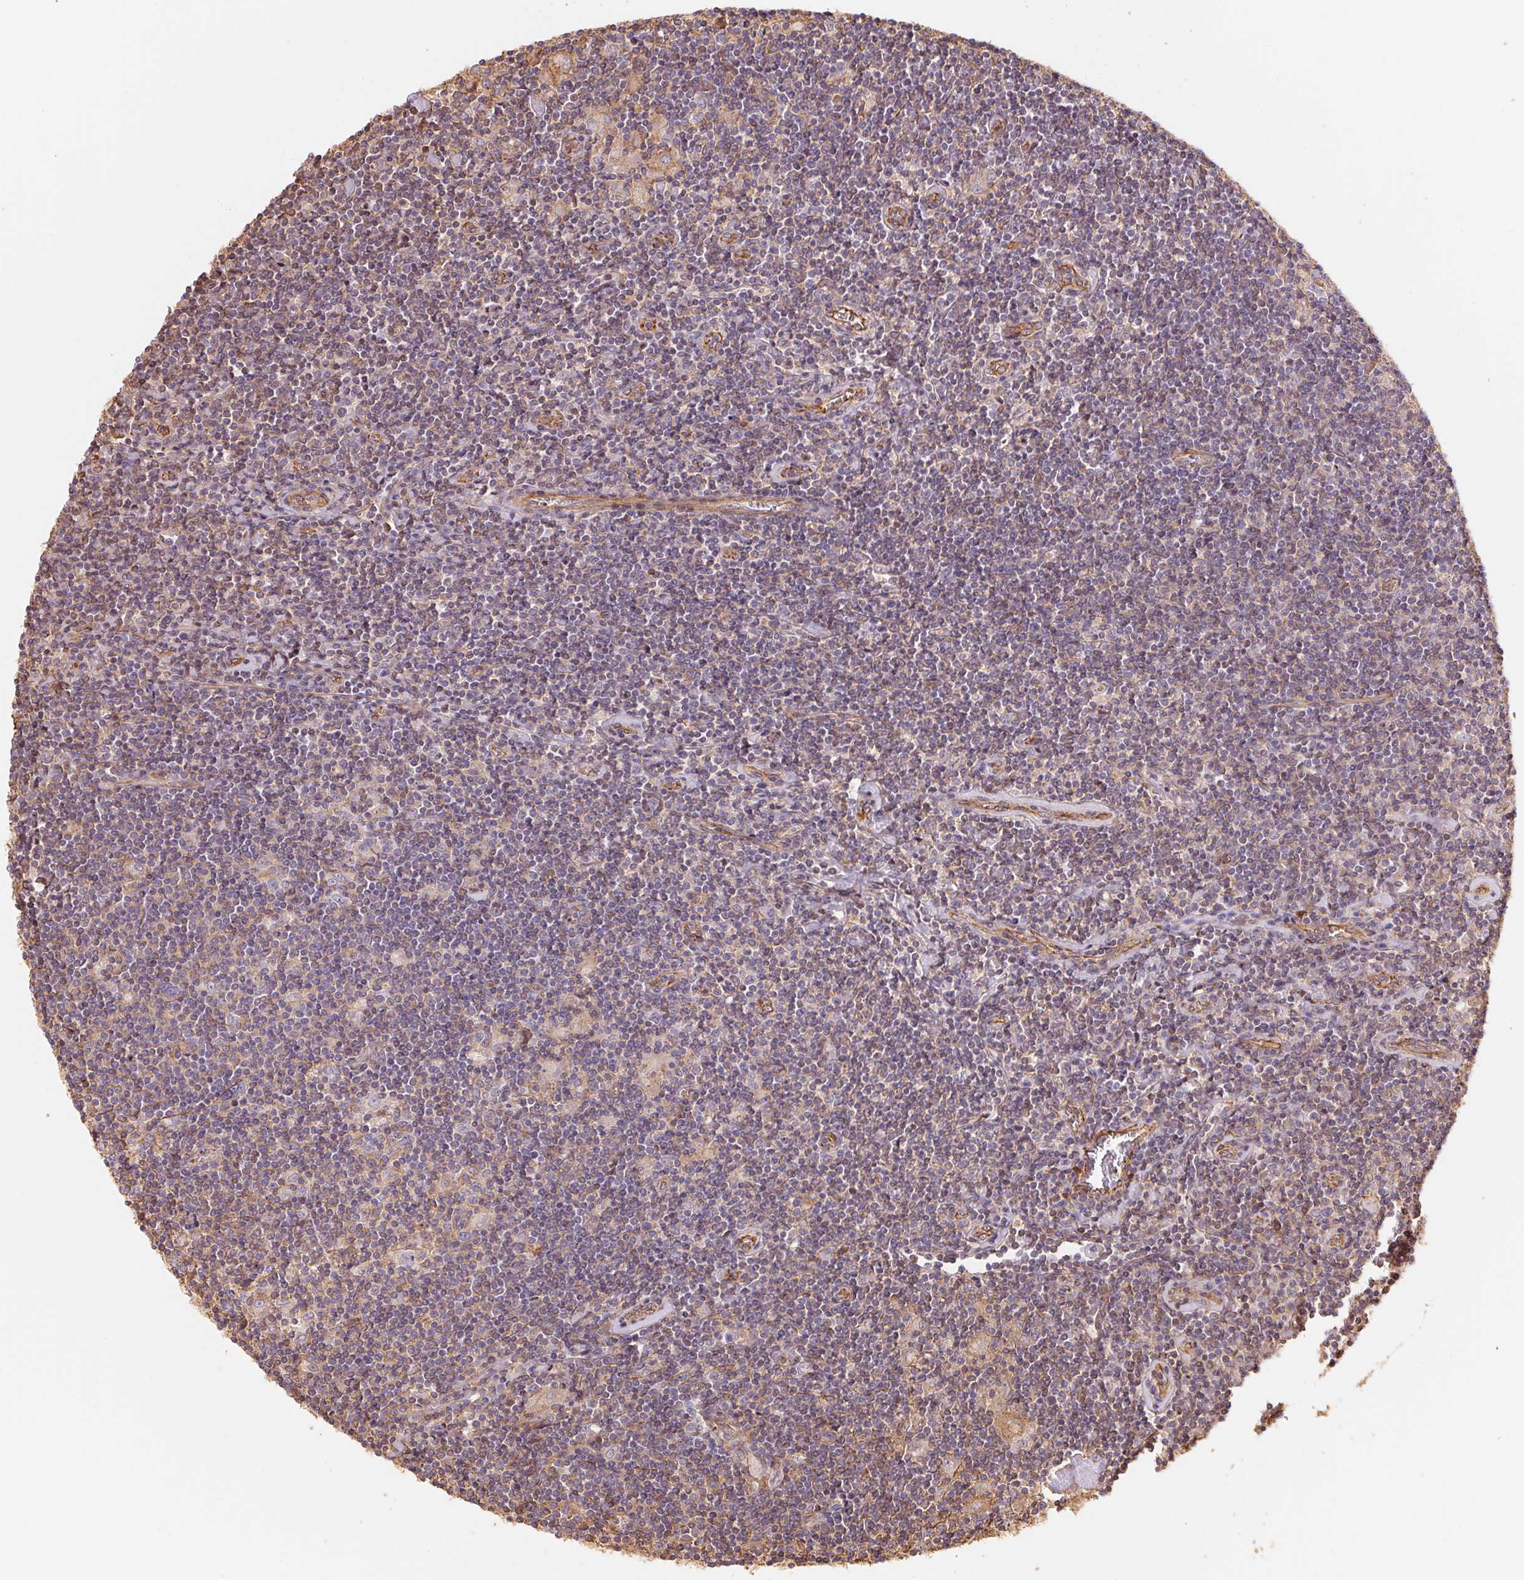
{"staining": {"intensity": "negative", "quantity": "none", "location": "none"}, "tissue": "lymphoma", "cell_type": "Tumor cells", "image_type": "cancer", "snomed": [{"axis": "morphology", "description": "Hodgkin's disease, NOS"}, {"axis": "topography", "description": "Lymph node"}], "caption": "This is an immunohistochemistry micrograph of human lymphoma. There is no staining in tumor cells.", "gene": "FRAS1", "patient": {"sex": "male", "age": 40}}